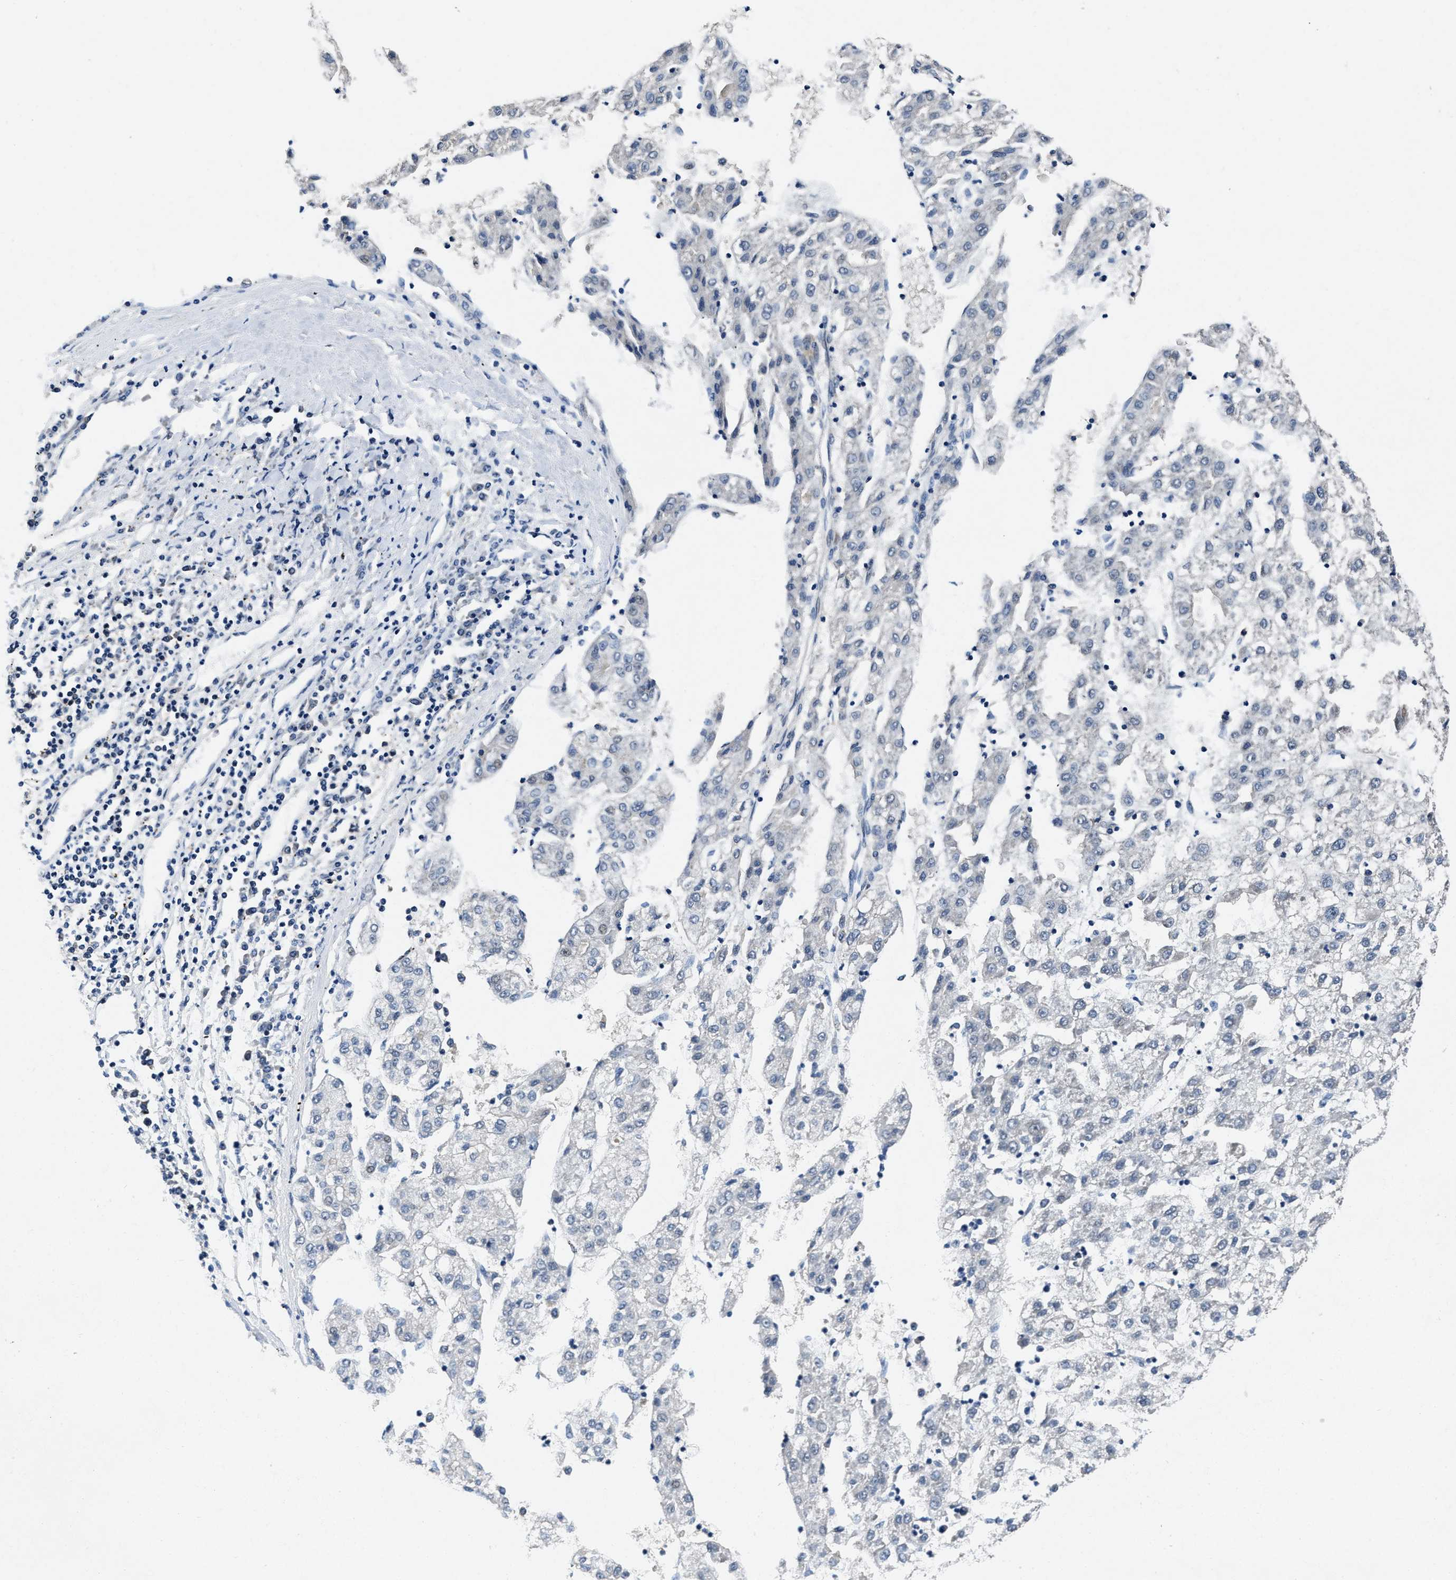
{"staining": {"intensity": "negative", "quantity": "none", "location": "none"}, "tissue": "liver cancer", "cell_type": "Tumor cells", "image_type": "cancer", "snomed": [{"axis": "morphology", "description": "Carcinoma, Hepatocellular, NOS"}, {"axis": "topography", "description": "Liver"}], "caption": "Immunohistochemical staining of hepatocellular carcinoma (liver) displays no significant staining in tumor cells. (DAB (3,3'-diaminobenzidine) immunohistochemistry (IHC) visualized using brightfield microscopy, high magnification).", "gene": "C2orf66", "patient": {"sex": "male", "age": 72}}